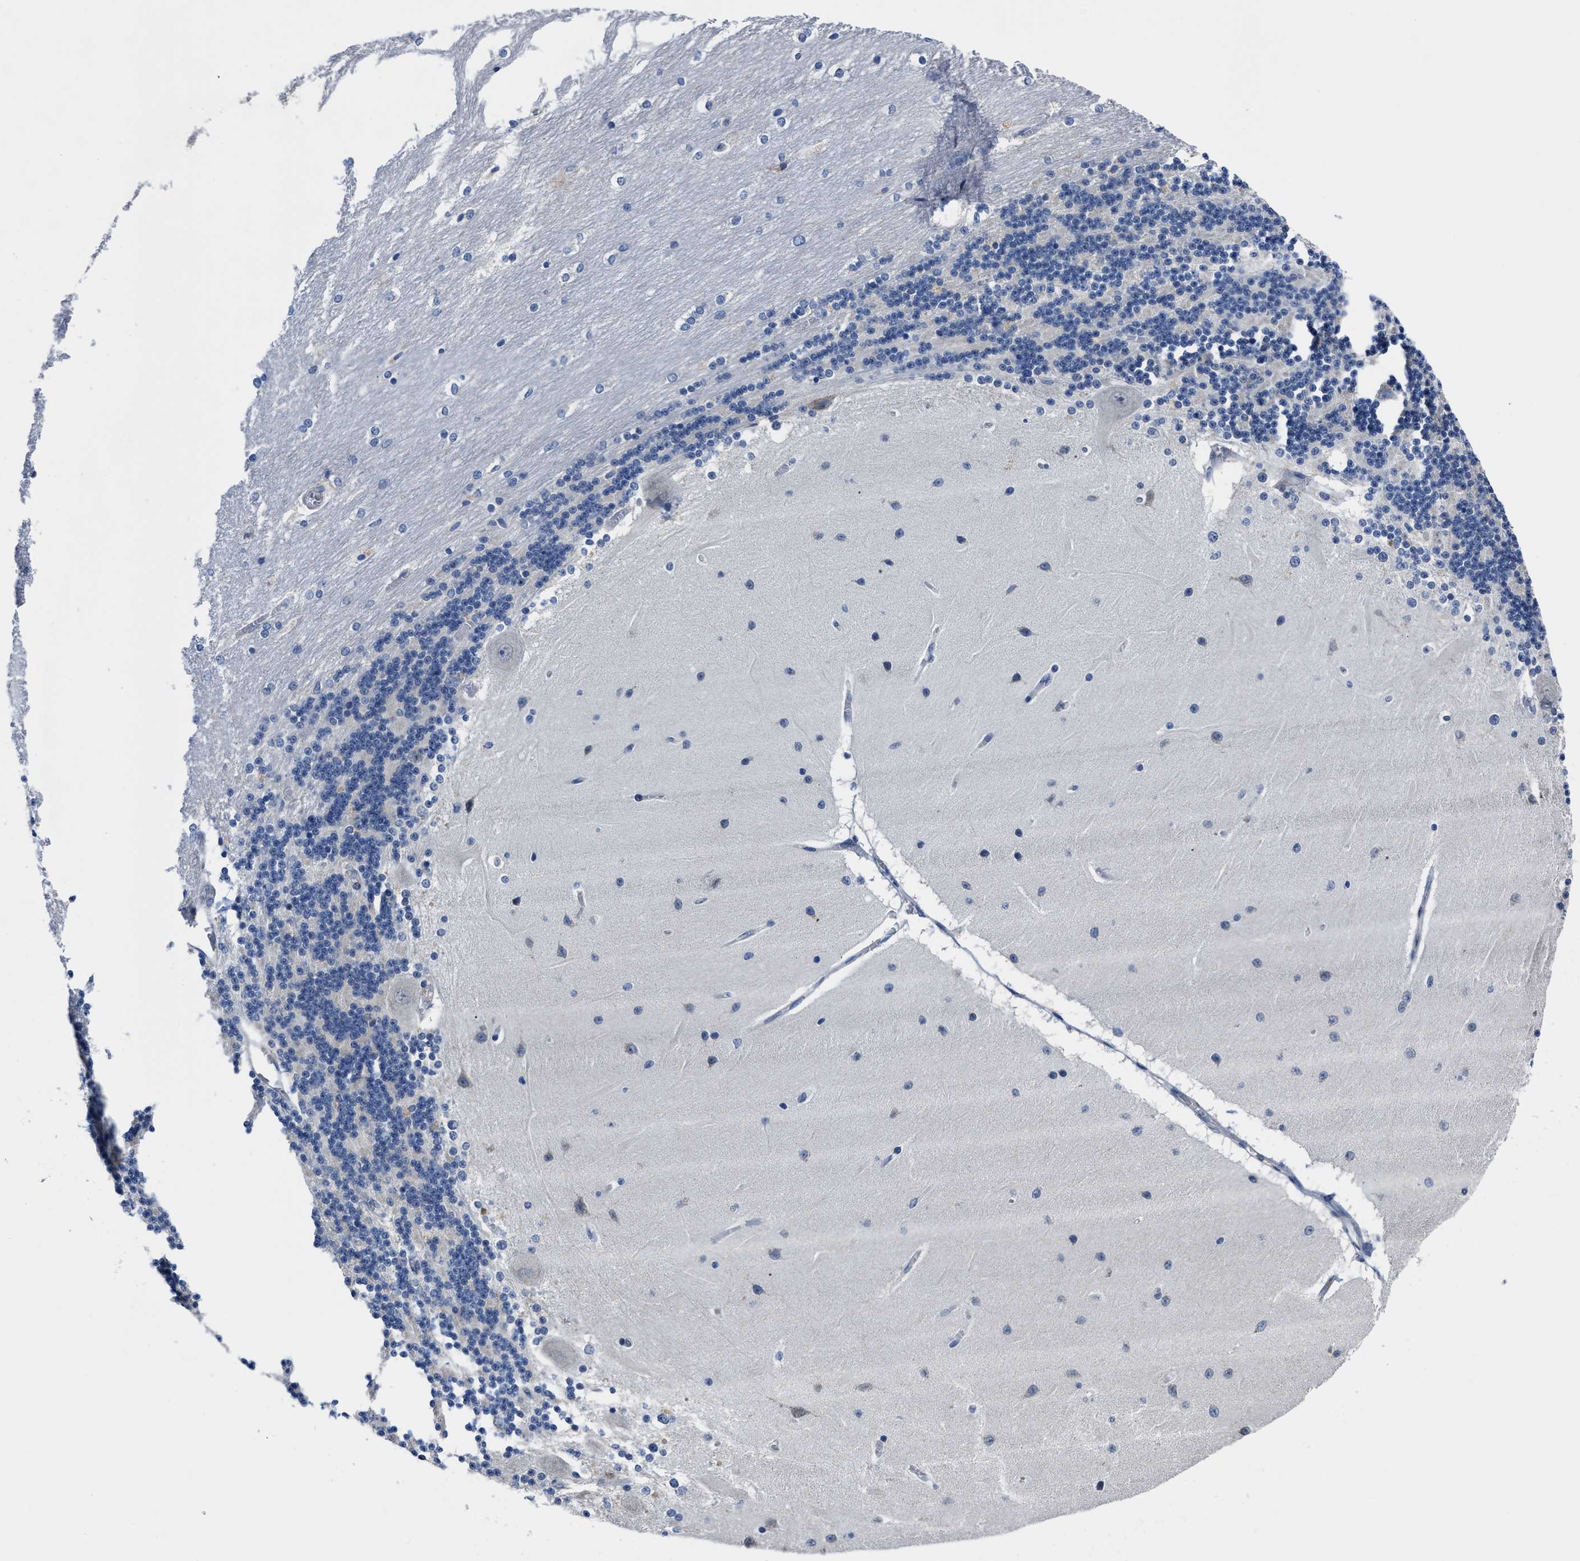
{"staining": {"intensity": "negative", "quantity": "none", "location": "none"}, "tissue": "cerebellum", "cell_type": "Cells in granular layer", "image_type": "normal", "snomed": [{"axis": "morphology", "description": "Normal tissue, NOS"}, {"axis": "topography", "description": "Cerebellum"}], "caption": "Immunohistochemical staining of normal cerebellum exhibits no significant expression in cells in granular layer. Nuclei are stained in blue.", "gene": "GHITM", "patient": {"sex": "female", "age": 54}}